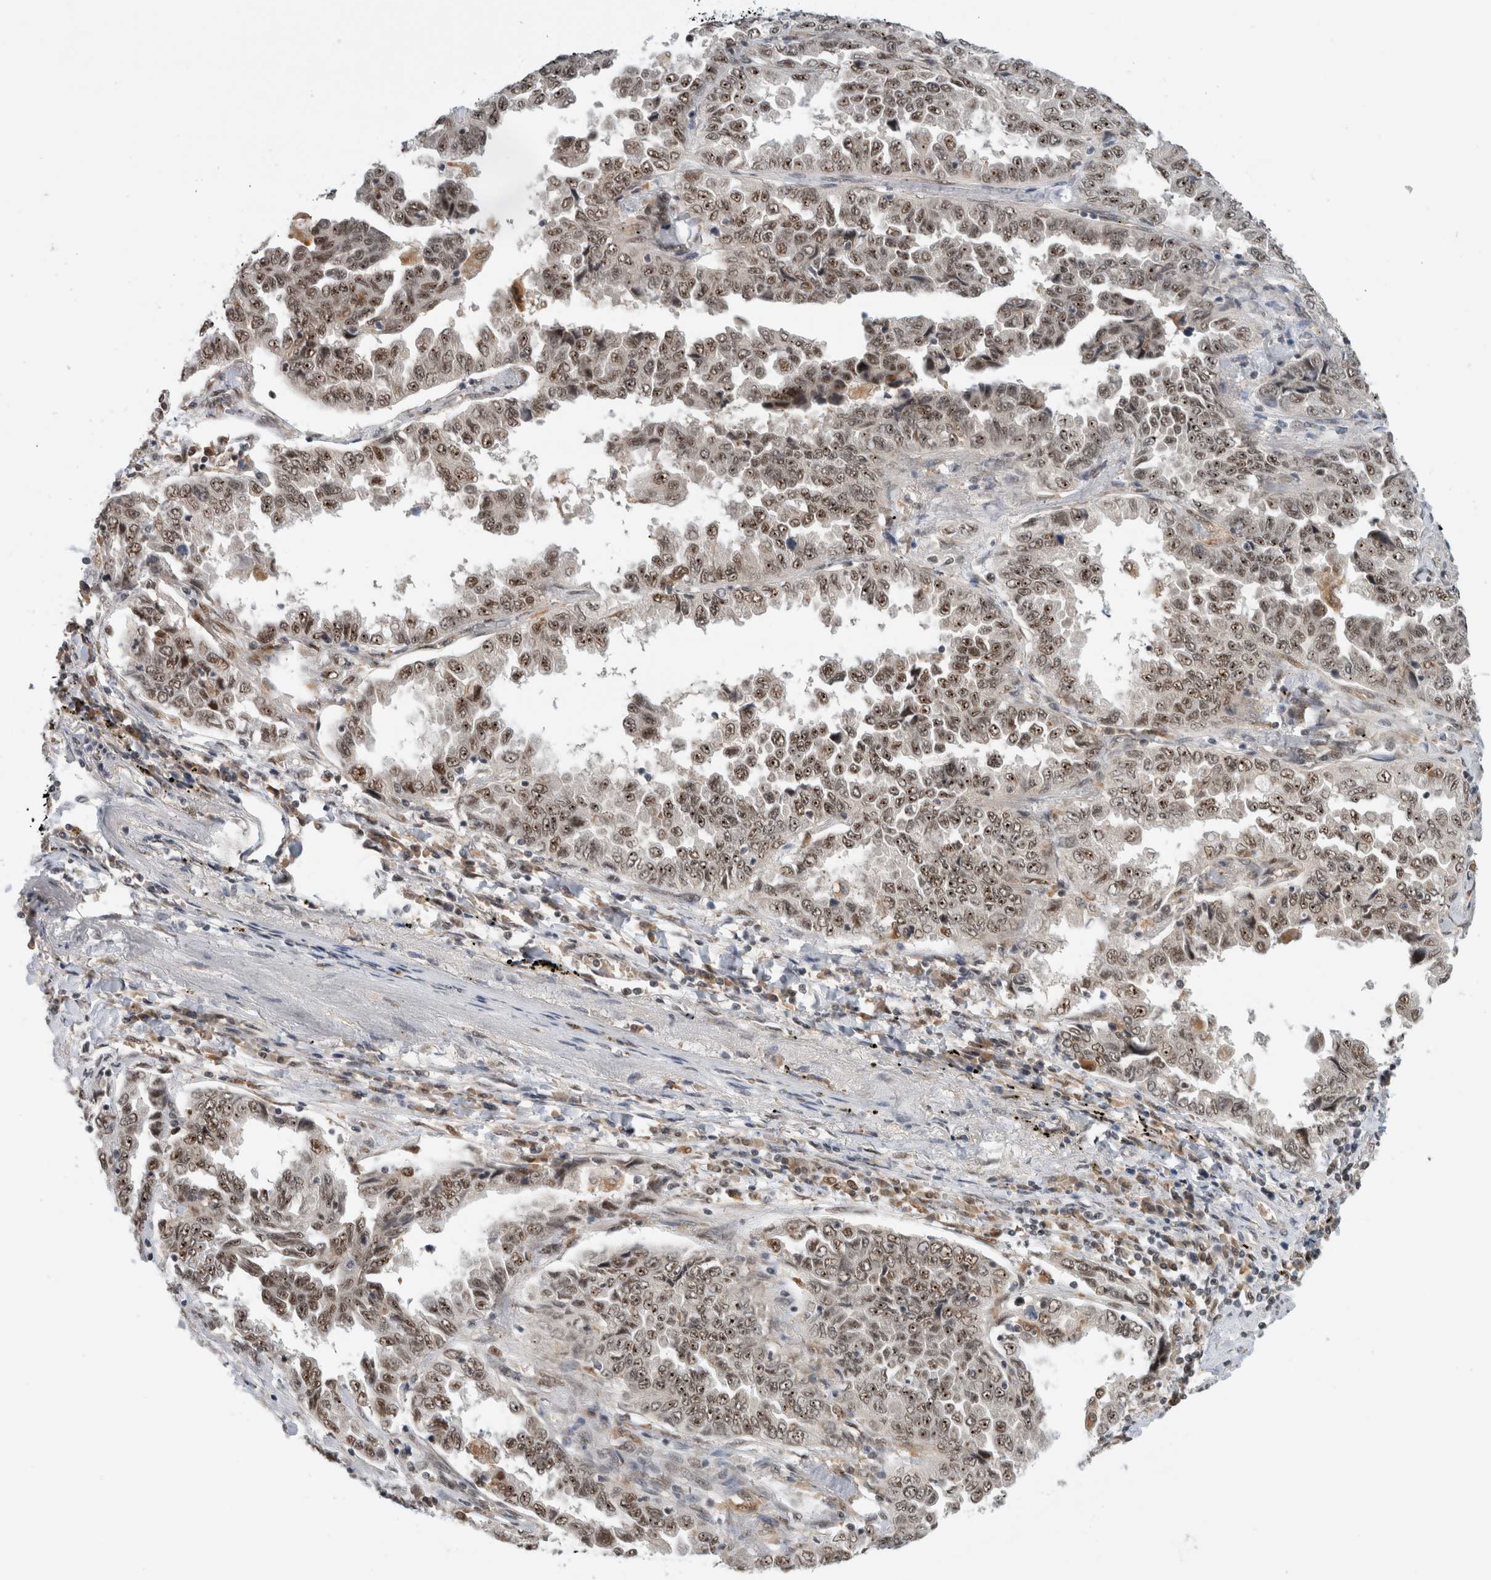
{"staining": {"intensity": "moderate", "quantity": ">75%", "location": "nuclear"}, "tissue": "lung cancer", "cell_type": "Tumor cells", "image_type": "cancer", "snomed": [{"axis": "morphology", "description": "Adenocarcinoma, NOS"}, {"axis": "topography", "description": "Lung"}], "caption": "Human lung cancer (adenocarcinoma) stained with a protein marker exhibits moderate staining in tumor cells.", "gene": "NCAPG2", "patient": {"sex": "female", "age": 51}}